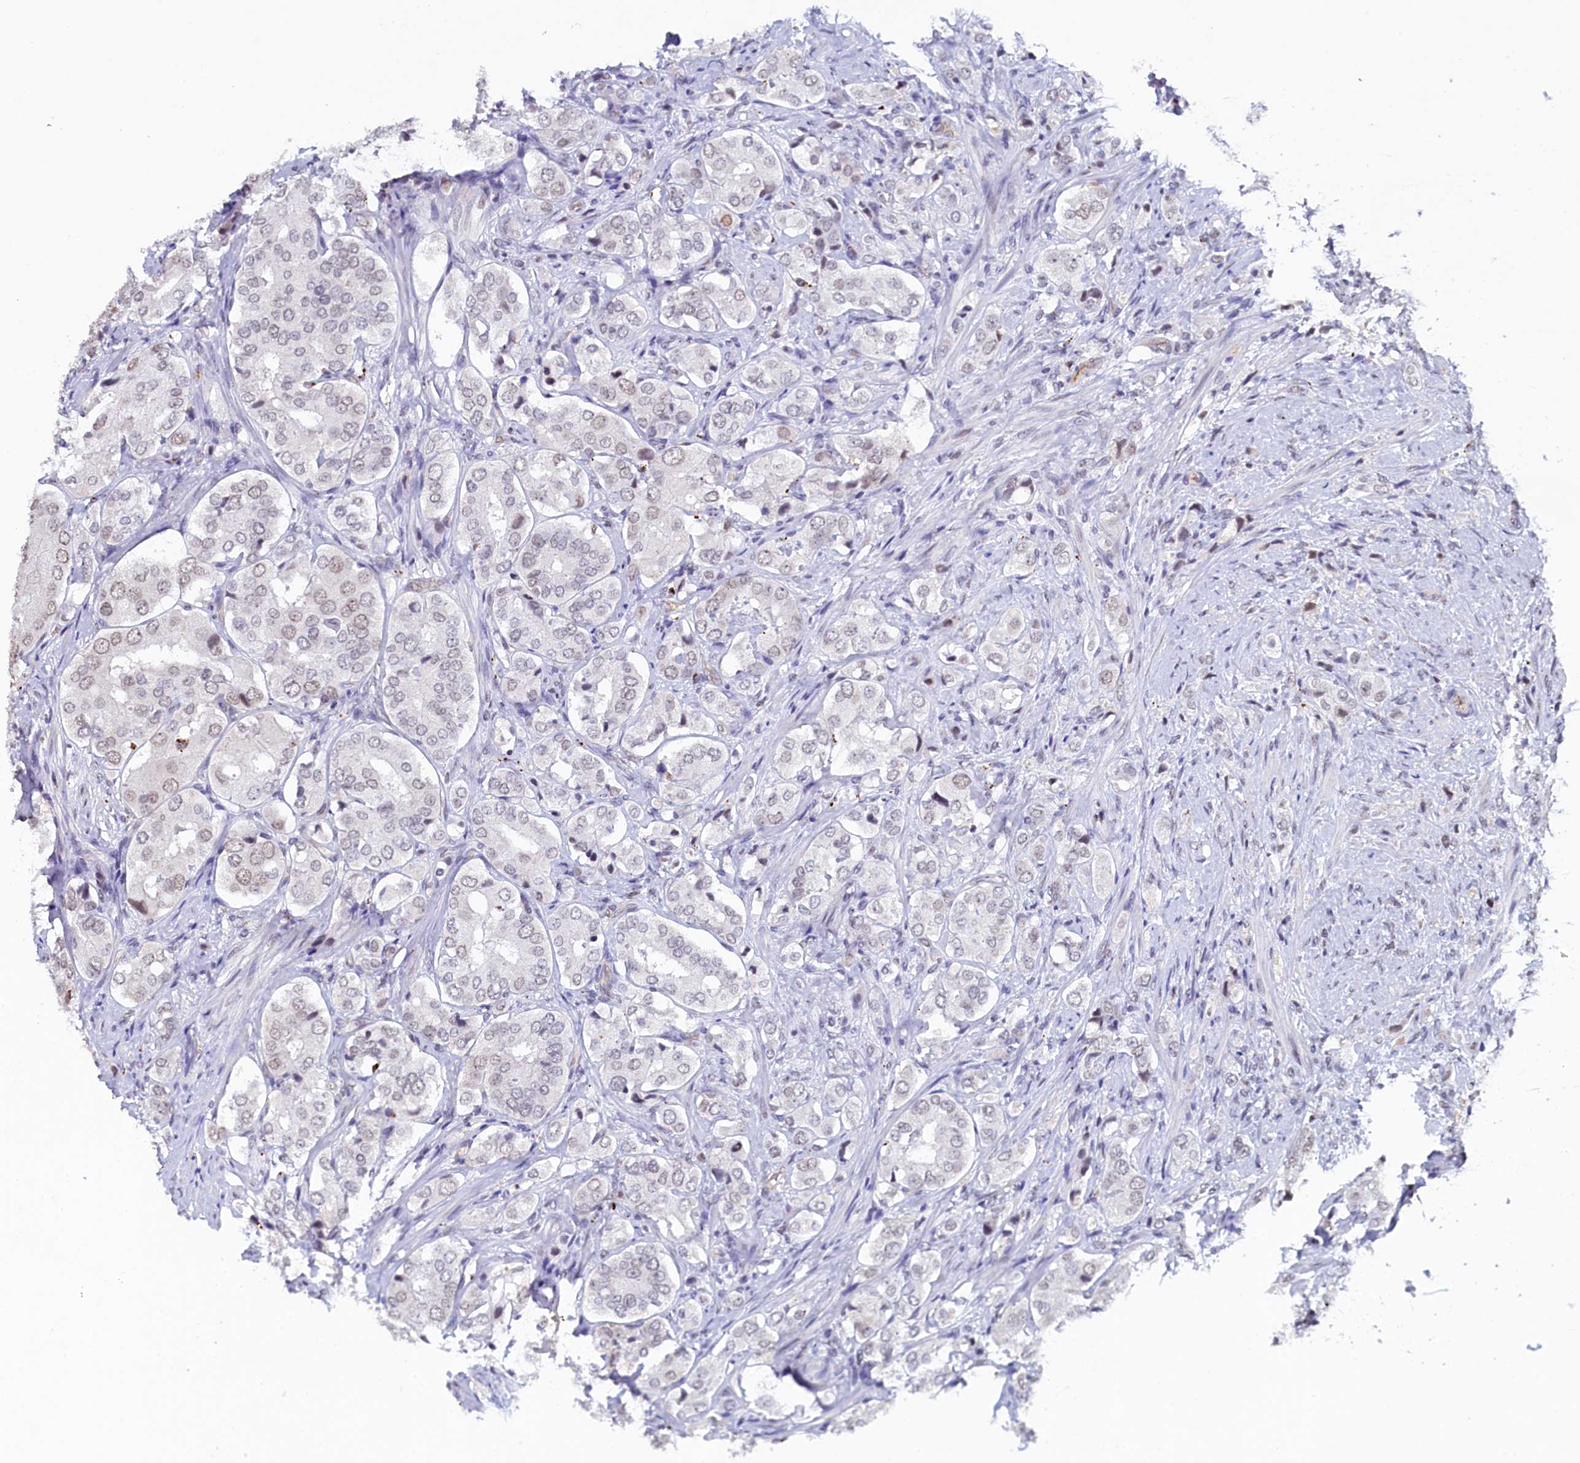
{"staining": {"intensity": "weak", "quantity": "<25%", "location": "nuclear"}, "tissue": "prostate cancer", "cell_type": "Tumor cells", "image_type": "cancer", "snomed": [{"axis": "morphology", "description": "Adenocarcinoma, High grade"}, {"axis": "topography", "description": "Prostate"}], "caption": "Image shows no significant protein expression in tumor cells of high-grade adenocarcinoma (prostate).", "gene": "INTS14", "patient": {"sex": "male", "age": 65}}